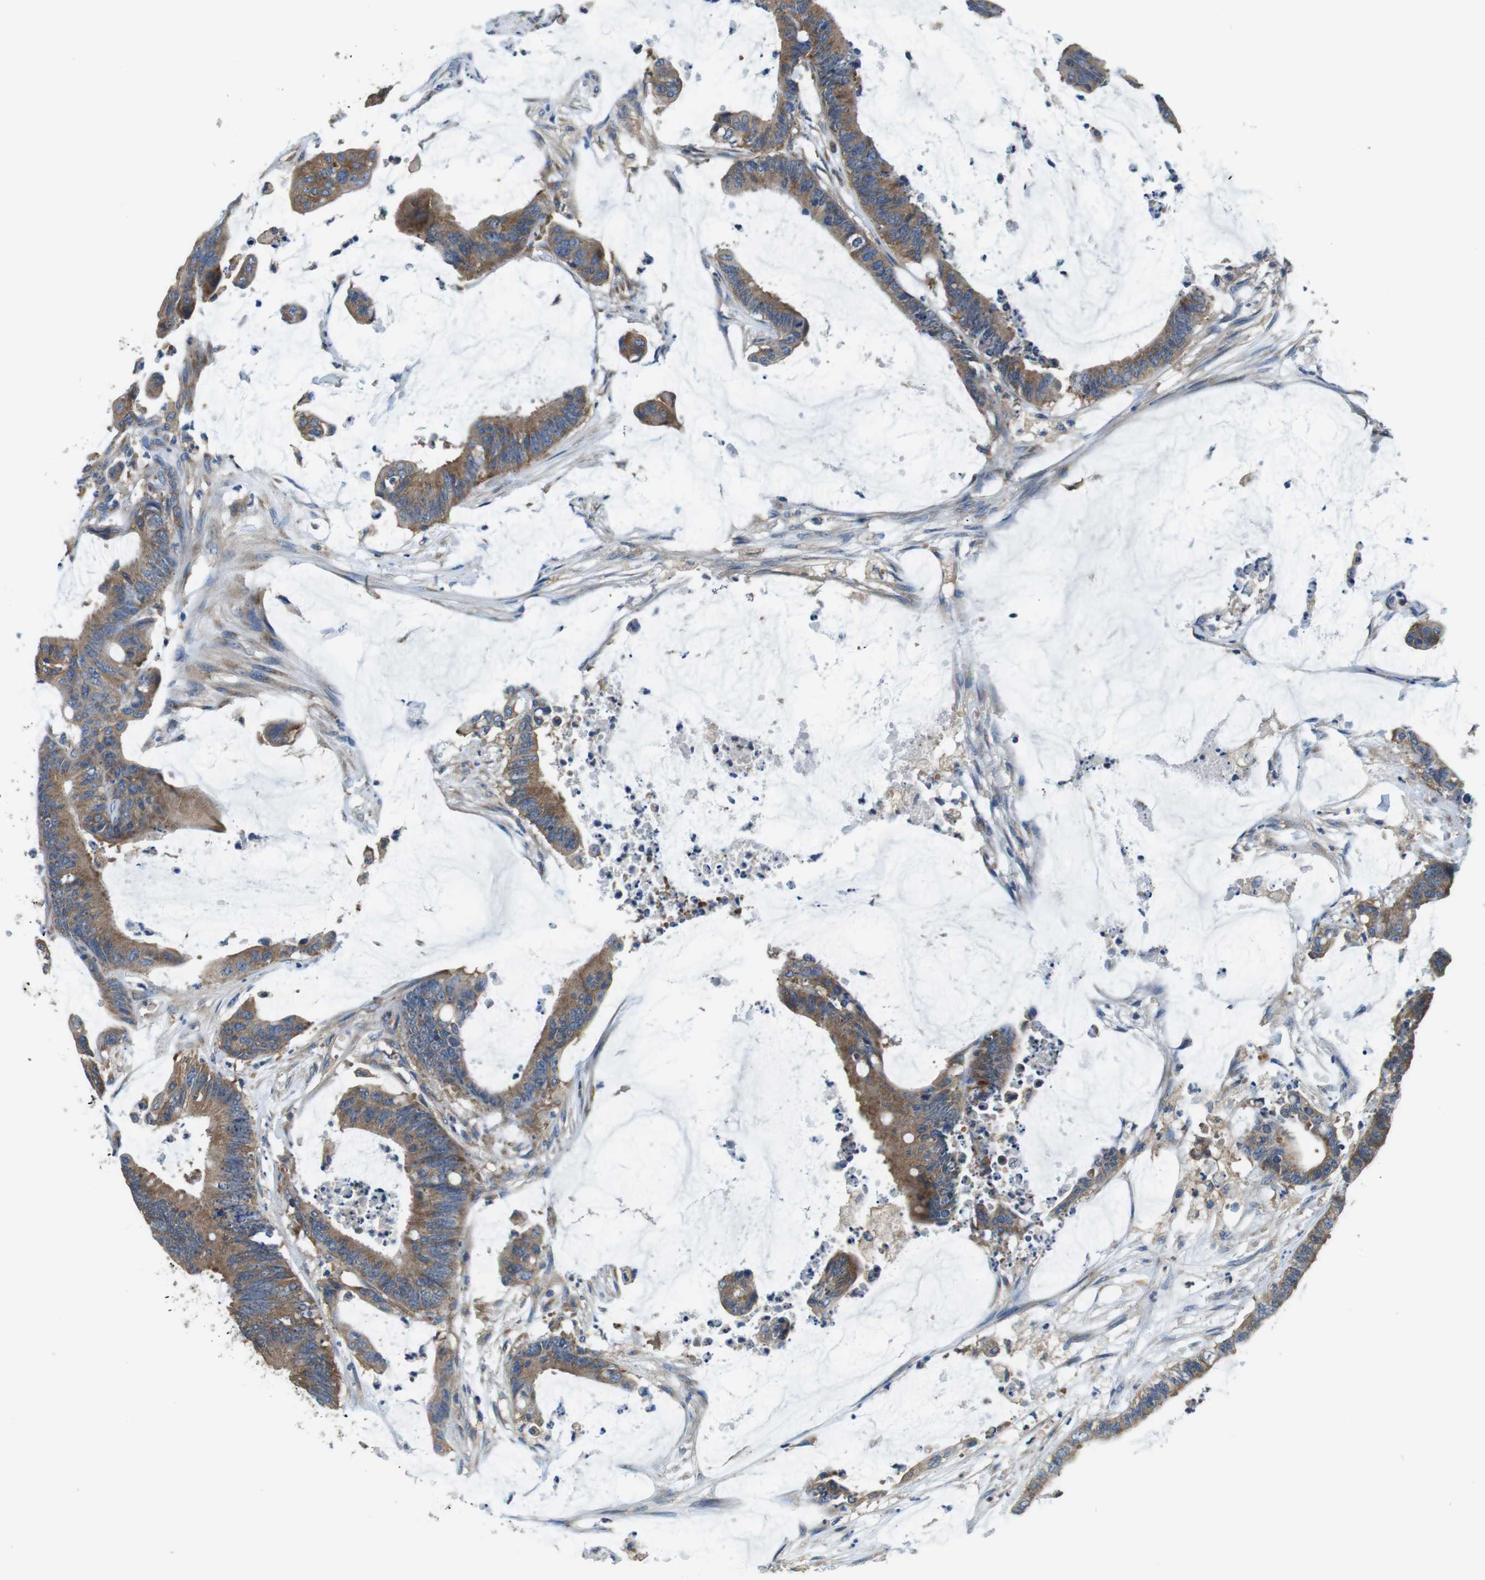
{"staining": {"intensity": "moderate", "quantity": ">75%", "location": "cytoplasmic/membranous"}, "tissue": "colorectal cancer", "cell_type": "Tumor cells", "image_type": "cancer", "snomed": [{"axis": "morphology", "description": "Adenocarcinoma, NOS"}, {"axis": "topography", "description": "Rectum"}], "caption": "Moderate cytoplasmic/membranous protein staining is present in about >75% of tumor cells in colorectal adenocarcinoma.", "gene": "DENND4C", "patient": {"sex": "female", "age": 66}}